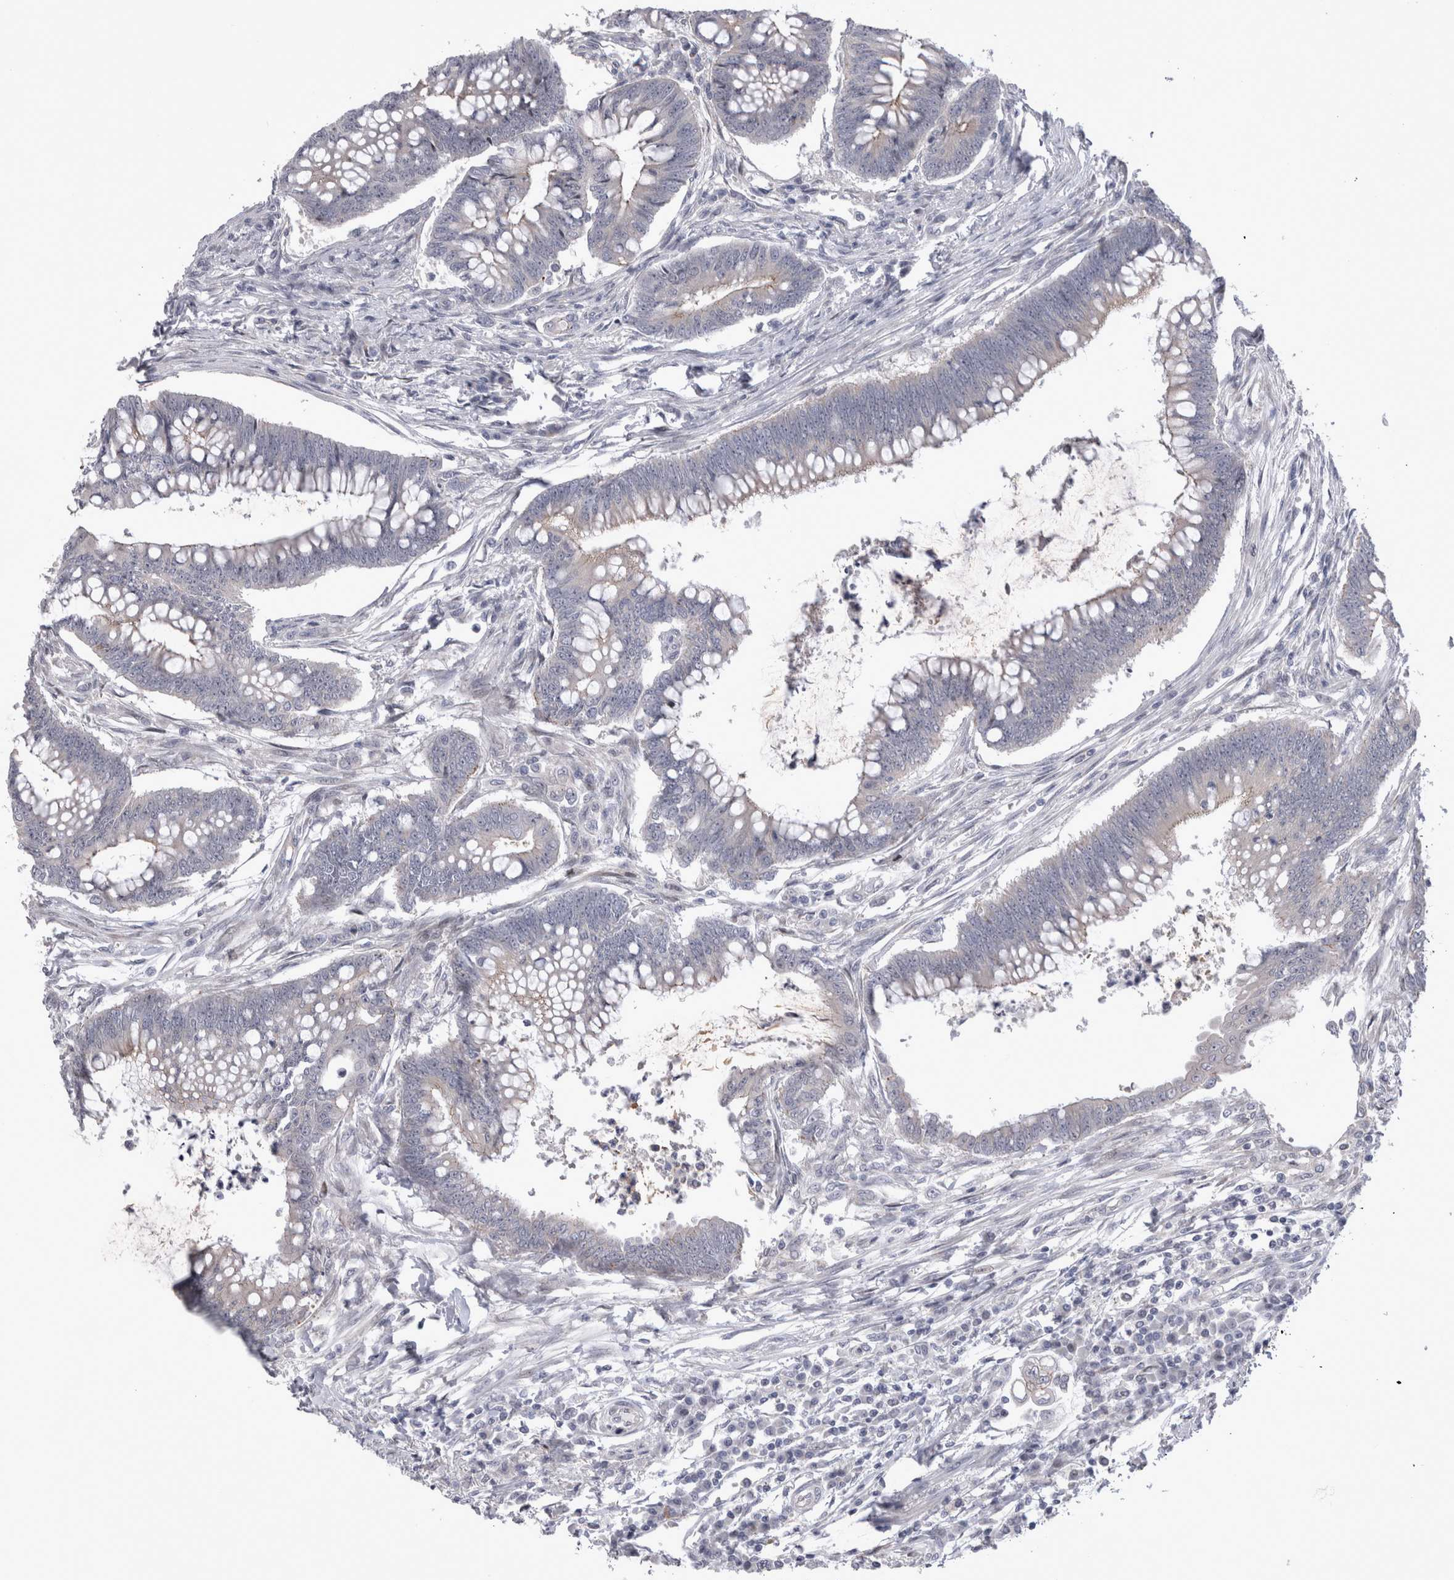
{"staining": {"intensity": "negative", "quantity": "none", "location": "none"}, "tissue": "colorectal cancer", "cell_type": "Tumor cells", "image_type": "cancer", "snomed": [{"axis": "morphology", "description": "Adenoma, NOS"}, {"axis": "morphology", "description": "Adenocarcinoma, NOS"}, {"axis": "topography", "description": "Colon"}], "caption": "The image exhibits no significant staining in tumor cells of colorectal cancer (adenoma).", "gene": "NENF", "patient": {"sex": "male", "age": 79}}